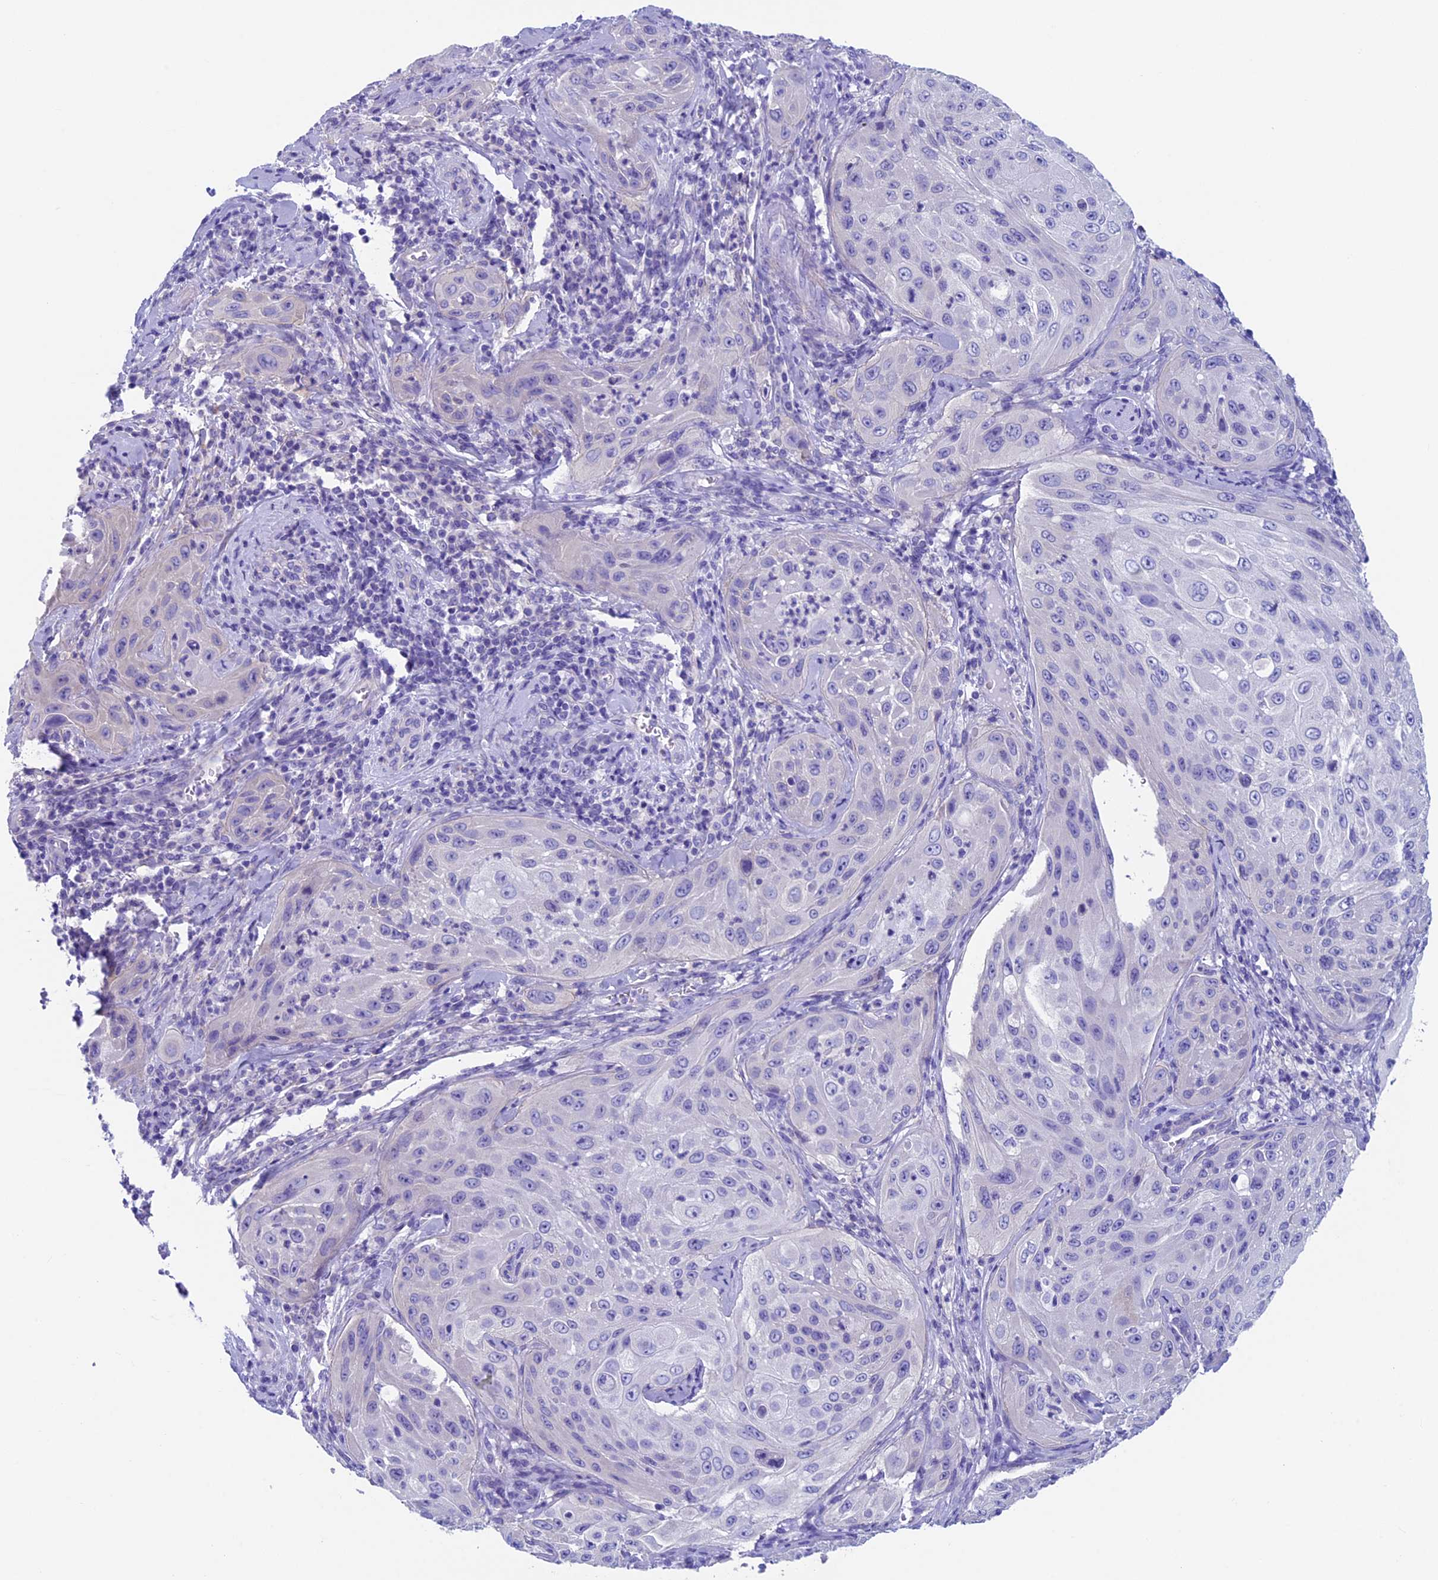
{"staining": {"intensity": "negative", "quantity": "none", "location": "none"}, "tissue": "cervical cancer", "cell_type": "Tumor cells", "image_type": "cancer", "snomed": [{"axis": "morphology", "description": "Squamous cell carcinoma, NOS"}, {"axis": "topography", "description": "Cervix"}], "caption": "The photomicrograph demonstrates no significant staining in tumor cells of cervical cancer (squamous cell carcinoma).", "gene": "ADH7", "patient": {"sex": "female", "age": 42}}